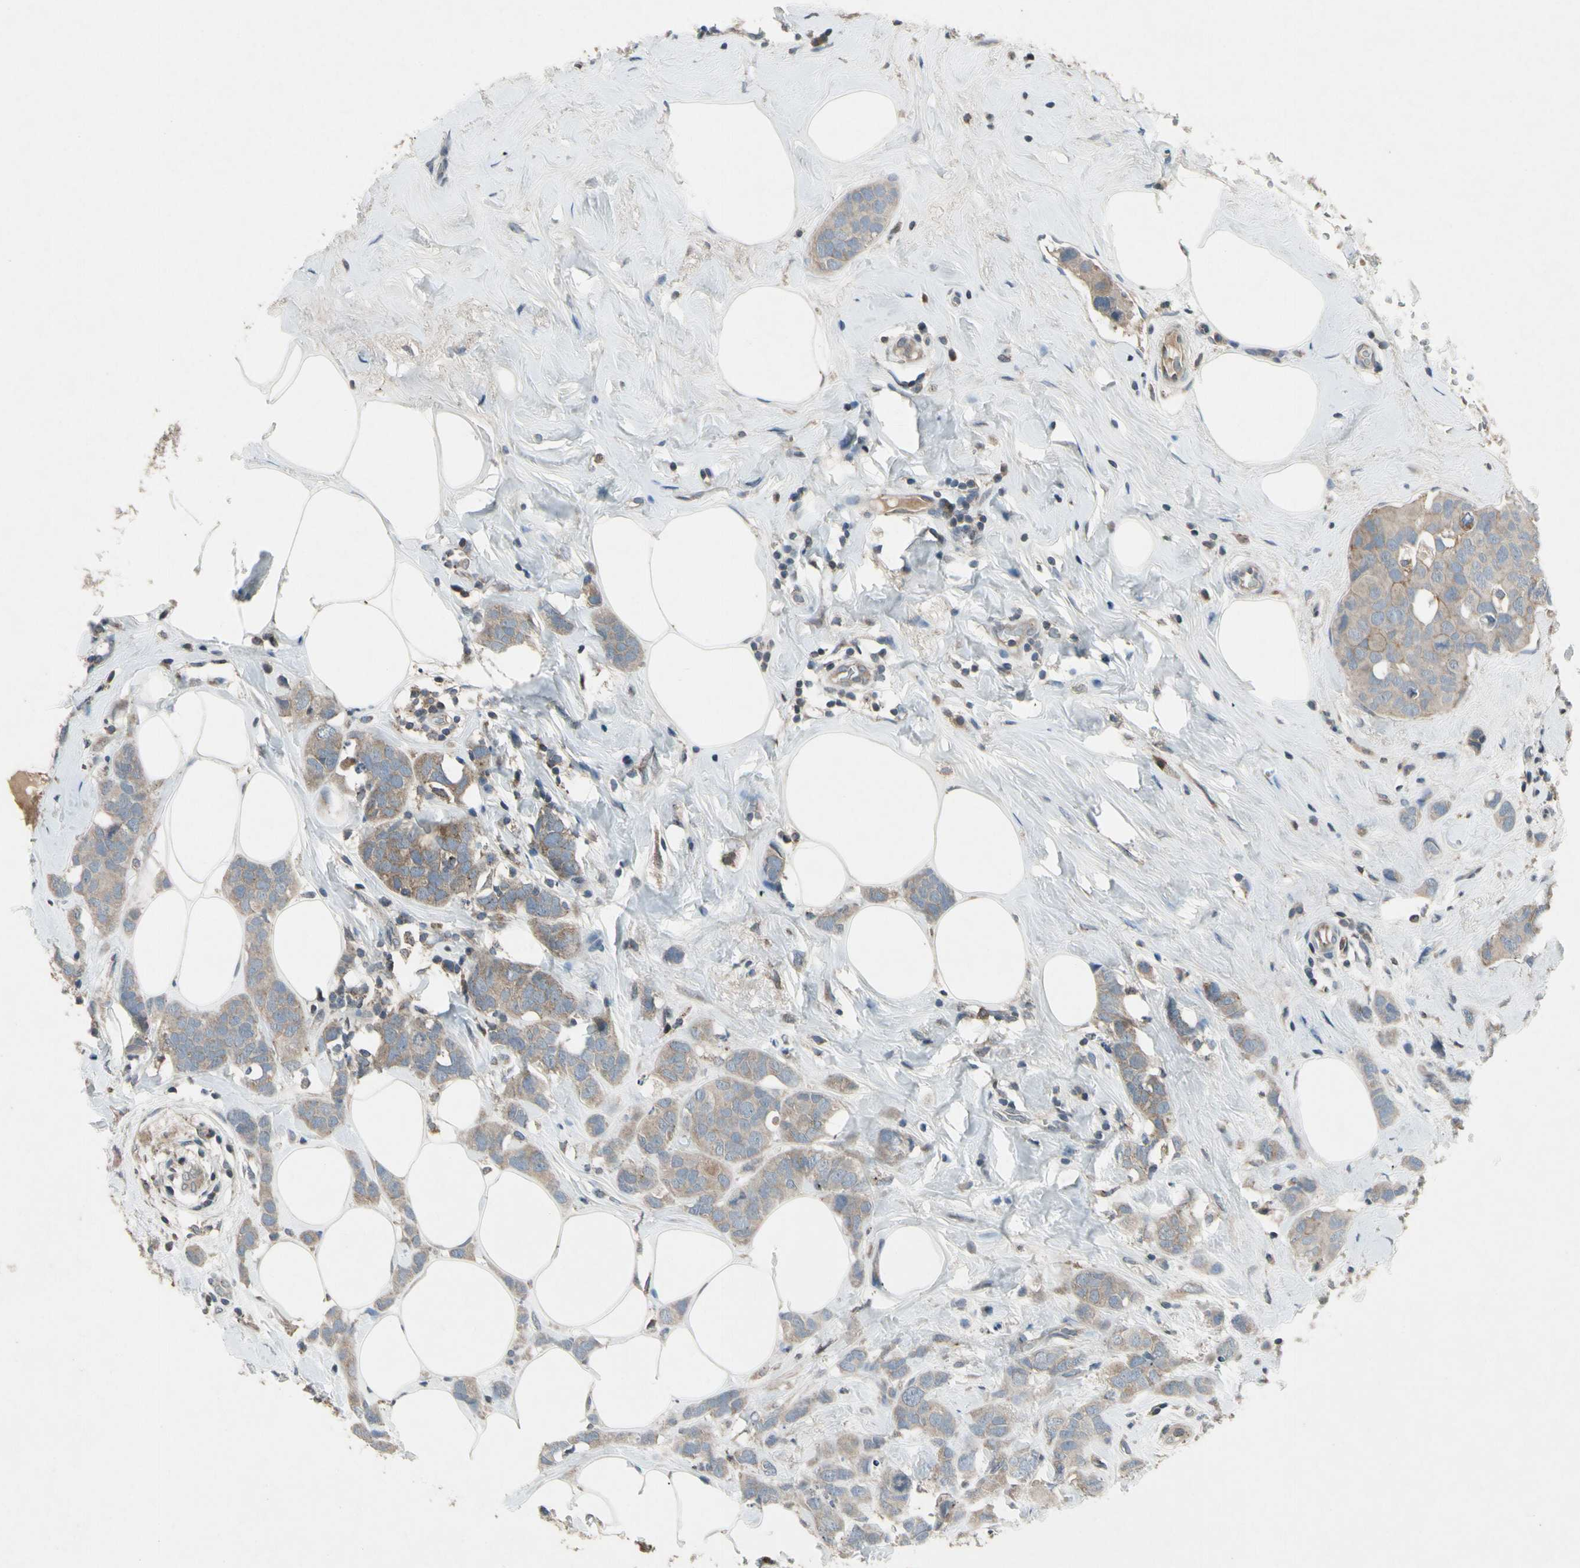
{"staining": {"intensity": "weak", "quantity": ">75%", "location": "cytoplasmic/membranous"}, "tissue": "breast cancer", "cell_type": "Tumor cells", "image_type": "cancer", "snomed": [{"axis": "morphology", "description": "Normal tissue, NOS"}, {"axis": "morphology", "description": "Duct carcinoma"}, {"axis": "topography", "description": "Breast"}], "caption": "DAB immunohistochemical staining of human breast intraductal carcinoma reveals weak cytoplasmic/membranous protein staining in about >75% of tumor cells. (IHC, brightfield microscopy, high magnification).", "gene": "NMI", "patient": {"sex": "female", "age": 50}}